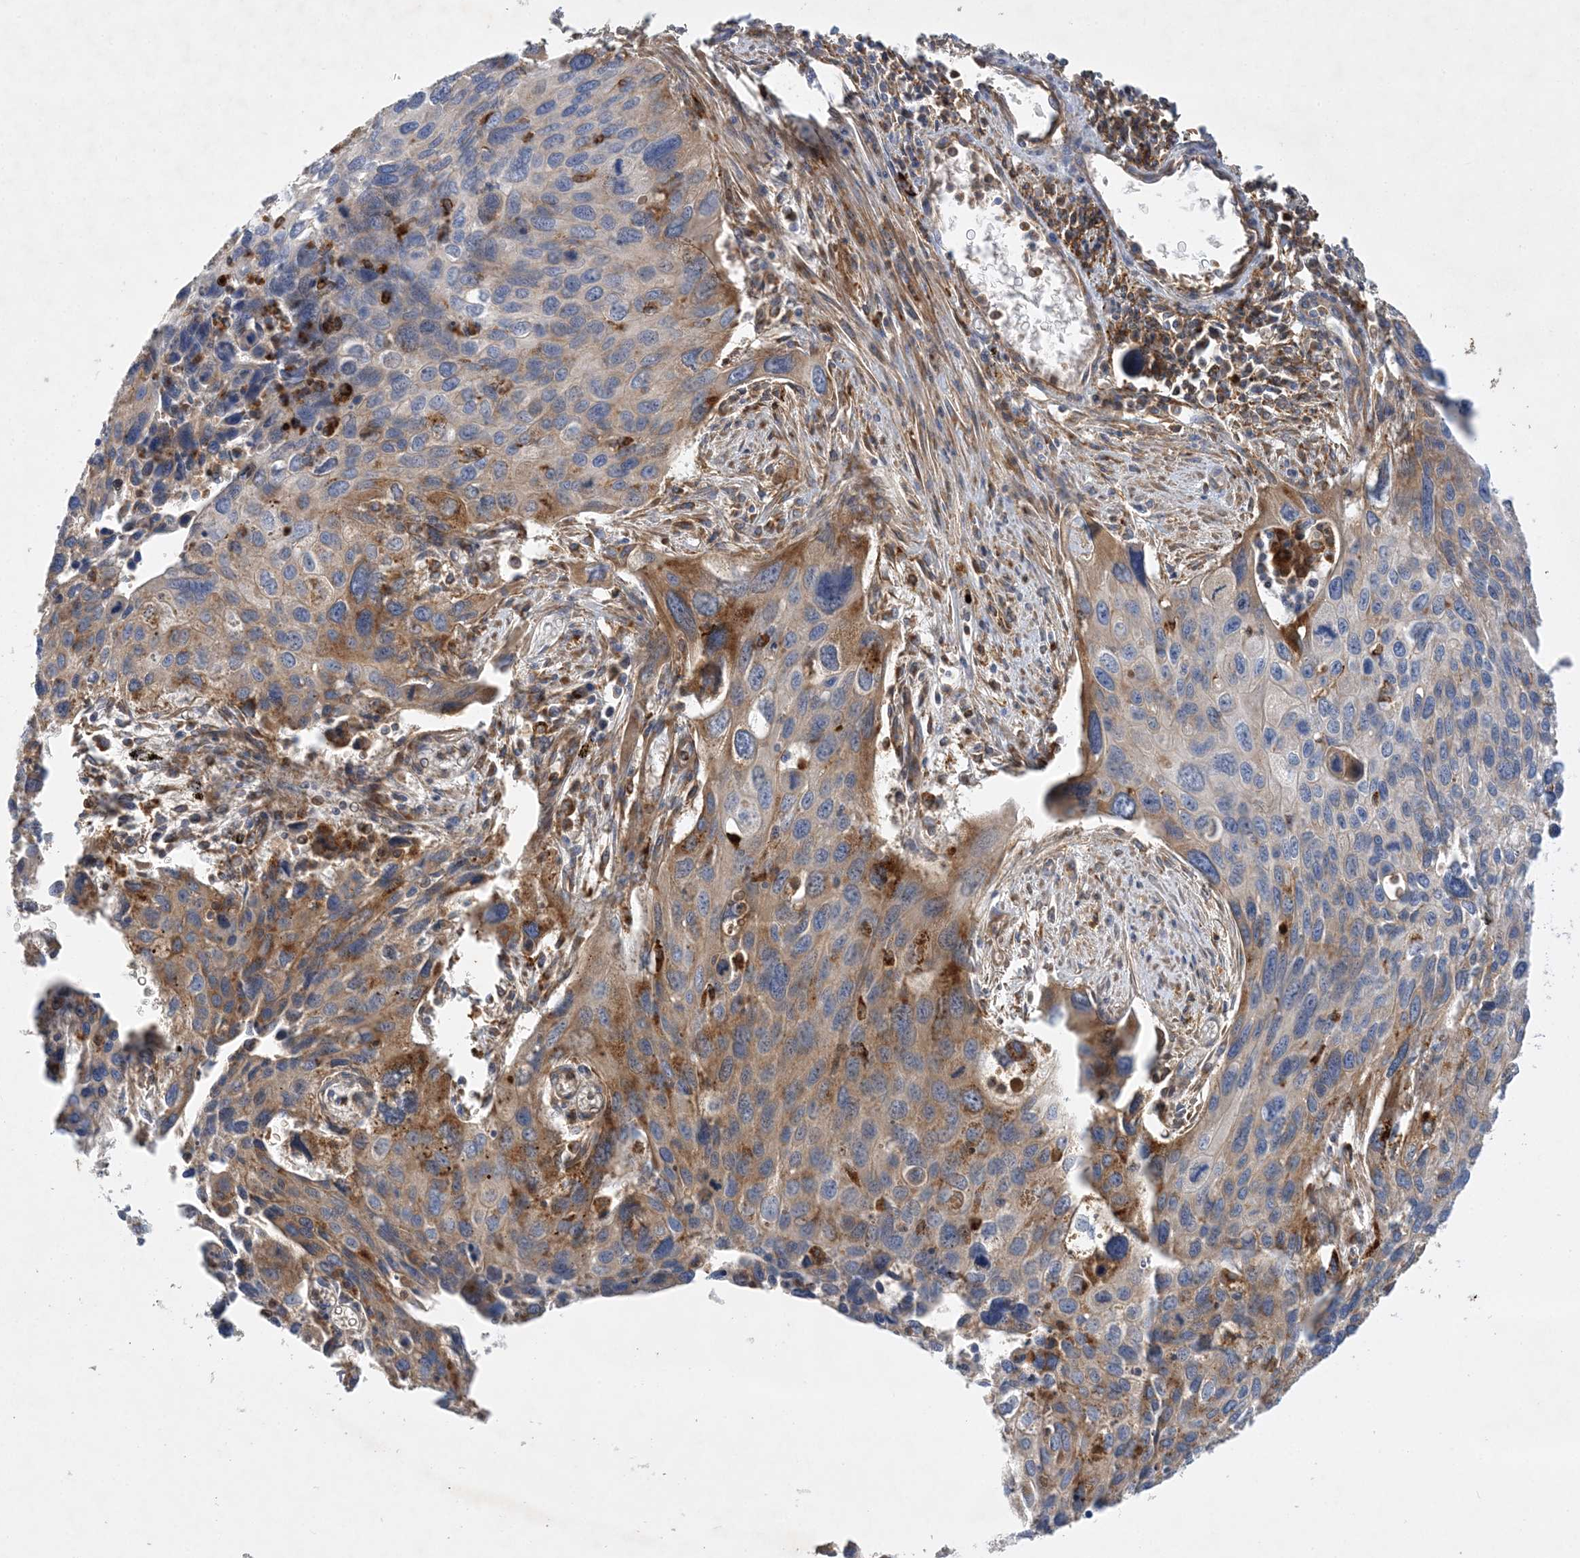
{"staining": {"intensity": "moderate", "quantity": "25%-75%", "location": "cytoplasmic/membranous"}, "tissue": "cervical cancer", "cell_type": "Tumor cells", "image_type": "cancer", "snomed": [{"axis": "morphology", "description": "Squamous cell carcinoma, NOS"}, {"axis": "topography", "description": "Cervix"}], "caption": "IHC of squamous cell carcinoma (cervical) exhibits medium levels of moderate cytoplasmic/membranous staining in about 25%-75% of tumor cells.", "gene": "GRINA", "patient": {"sex": "female", "age": 55}}